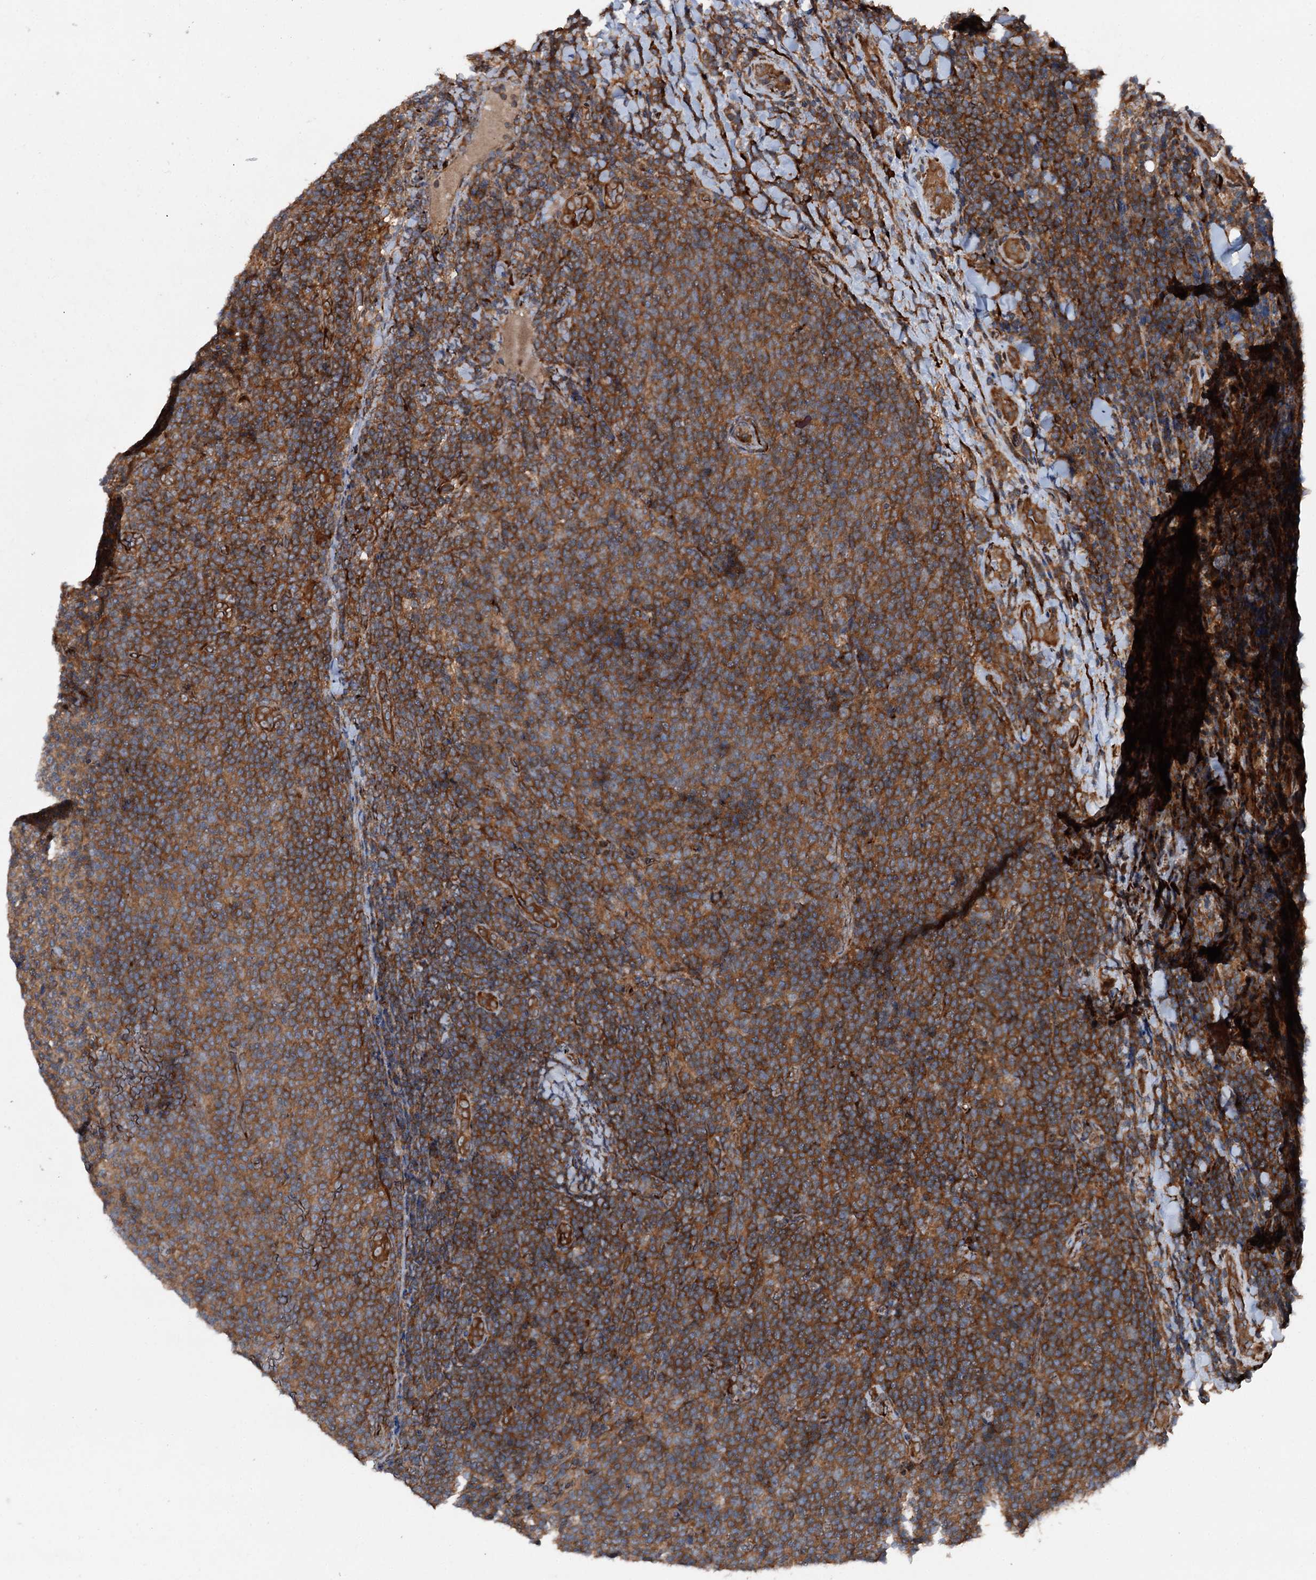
{"staining": {"intensity": "moderate", "quantity": ">75%", "location": "cytoplasmic/membranous"}, "tissue": "lymphoma", "cell_type": "Tumor cells", "image_type": "cancer", "snomed": [{"axis": "morphology", "description": "Malignant lymphoma, non-Hodgkin's type, Low grade"}, {"axis": "topography", "description": "Lymph node"}], "caption": "The micrograph shows immunohistochemical staining of low-grade malignant lymphoma, non-Hodgkin's type. There is moderate cytoplasmic/membranous staining is appreciated in about >75% of tumor cells.", "gene": "DDIAS", "patient": {"sex": "male", "age": 66}}